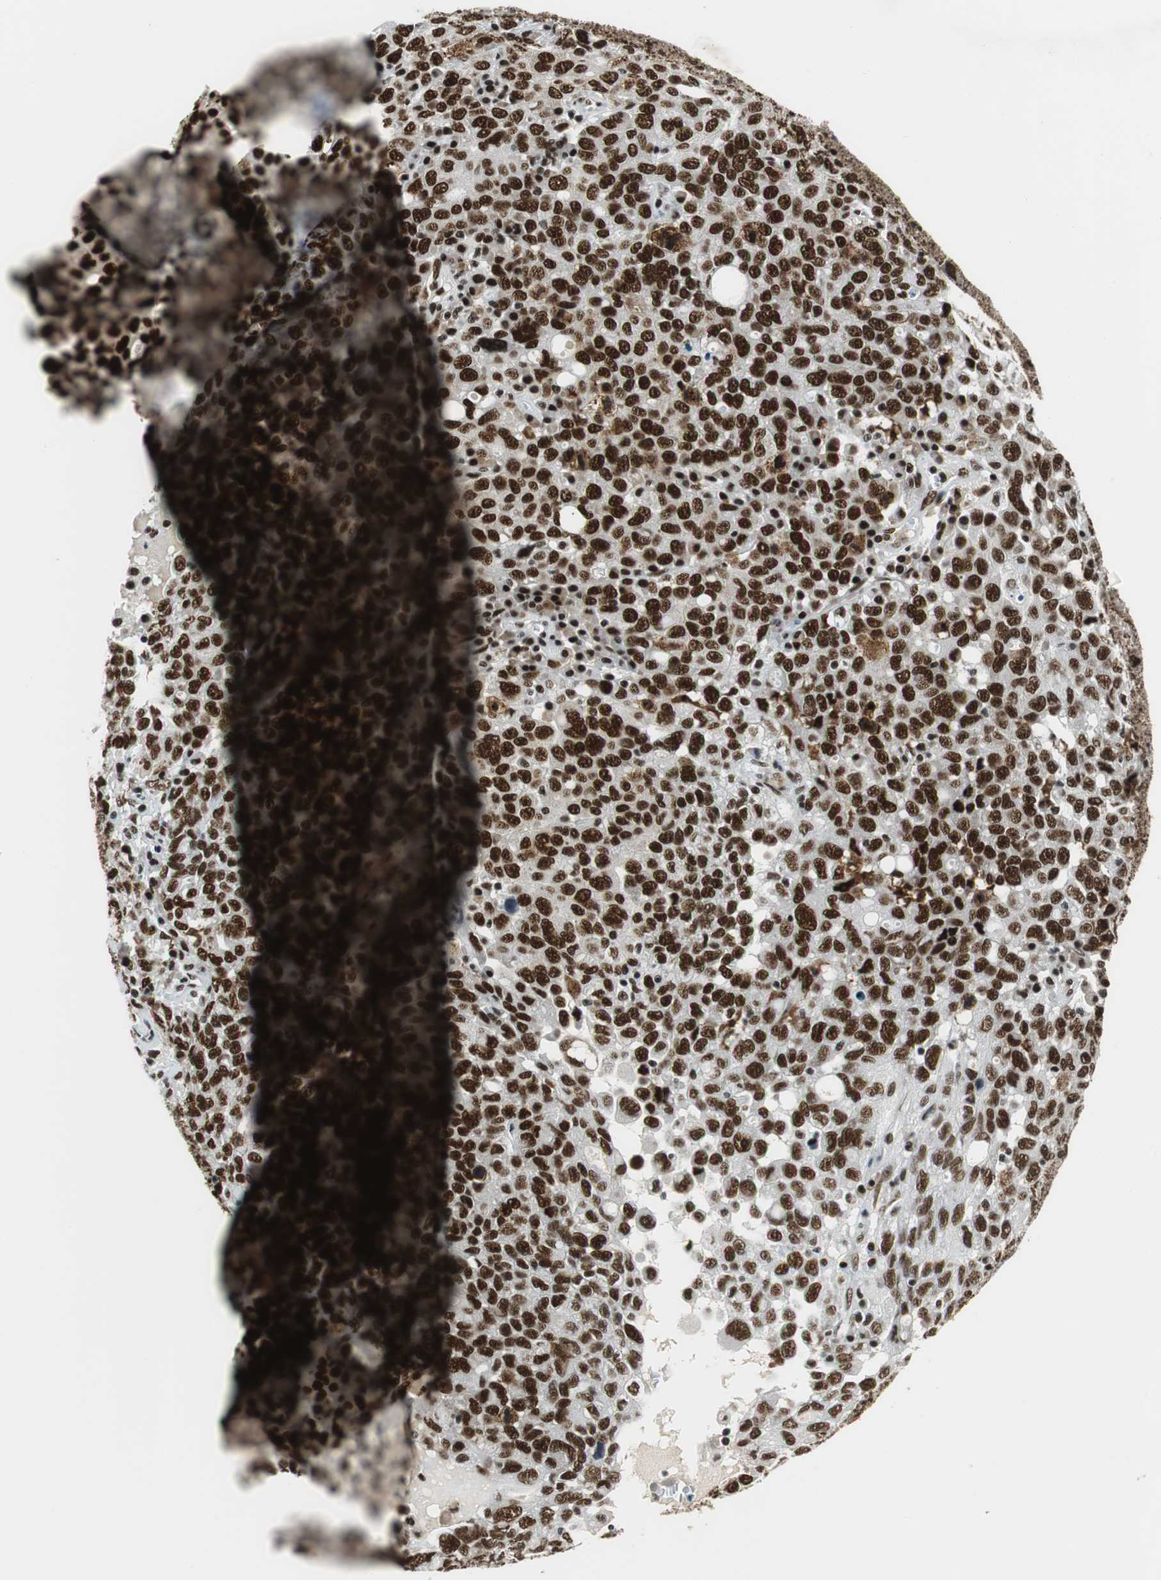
{"staining": {"intensity": "strong", "quantity": ">75%", "location": "nuclear"}, "tissue": "ovarian cancer", "cell_type": "Tumor cells", "image_type": "cancer", "snomed": [{"axis": "morphology", "description": "Carcinoma, endometroid"}, {"axis": "topography", "description": "Ovary"}], "caption": "An IHC histopathology image of neoplastic tissue is shown. Protein staining in brown shows strong nuclear positivity in ovarian cancer (endometroid carcinoma) within tumor cells.", "gene": "PRKDC", "patient": {"sex": "female", "age": 62}}